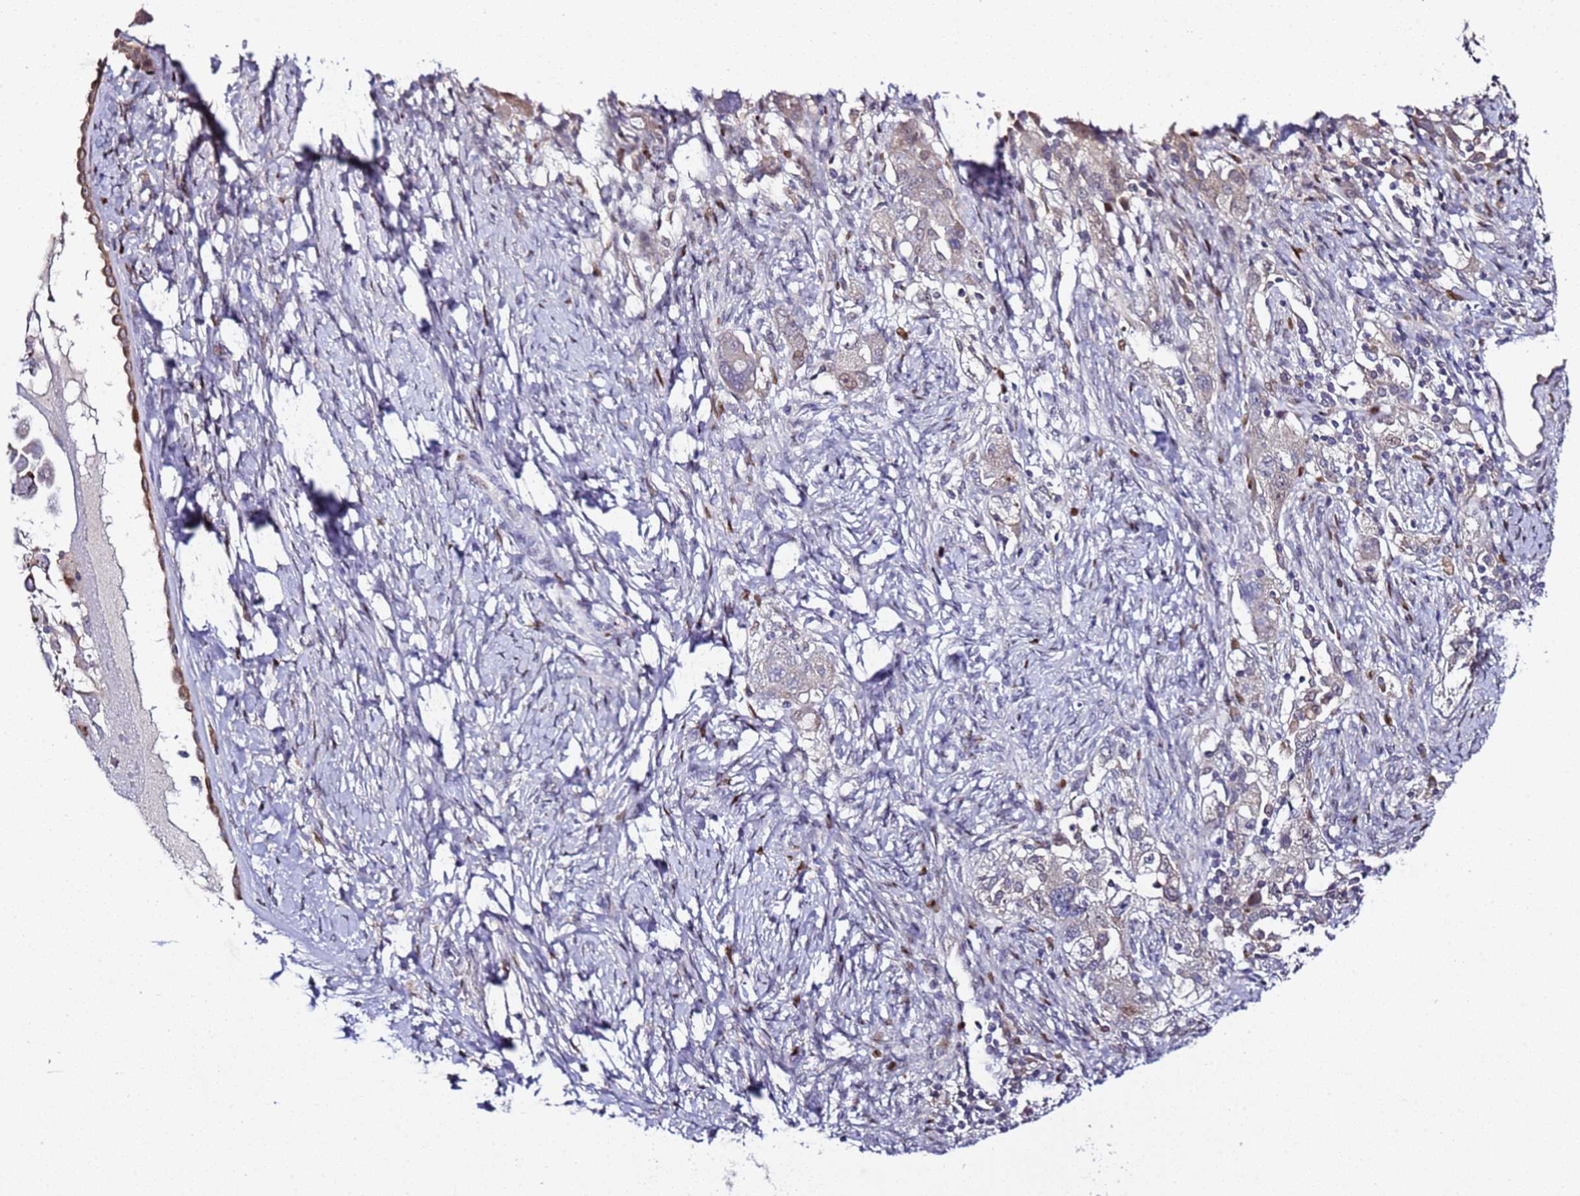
{"staining": {"intensity": "weak", "quantity": "<25%", "location": "cytoplasmic/membranous"}, "tissue": "ovarian cancer", "cell_type": "Tumor cells", "image_type": "cancer", "snomed": [{"axis": "morphology", "description": "Carcinoma, NOS"}, {"axis": "morphology", "description": "Cystadenocarcinoma, serous, NOS"}, {"axis": "topography", "description": "Ovary"}], "caption": "Tumor cells are negative for brown protein staining in ovarian carcinoma.", "gene": "ALG3", "patient": {"sex": "female", "age": 69}}